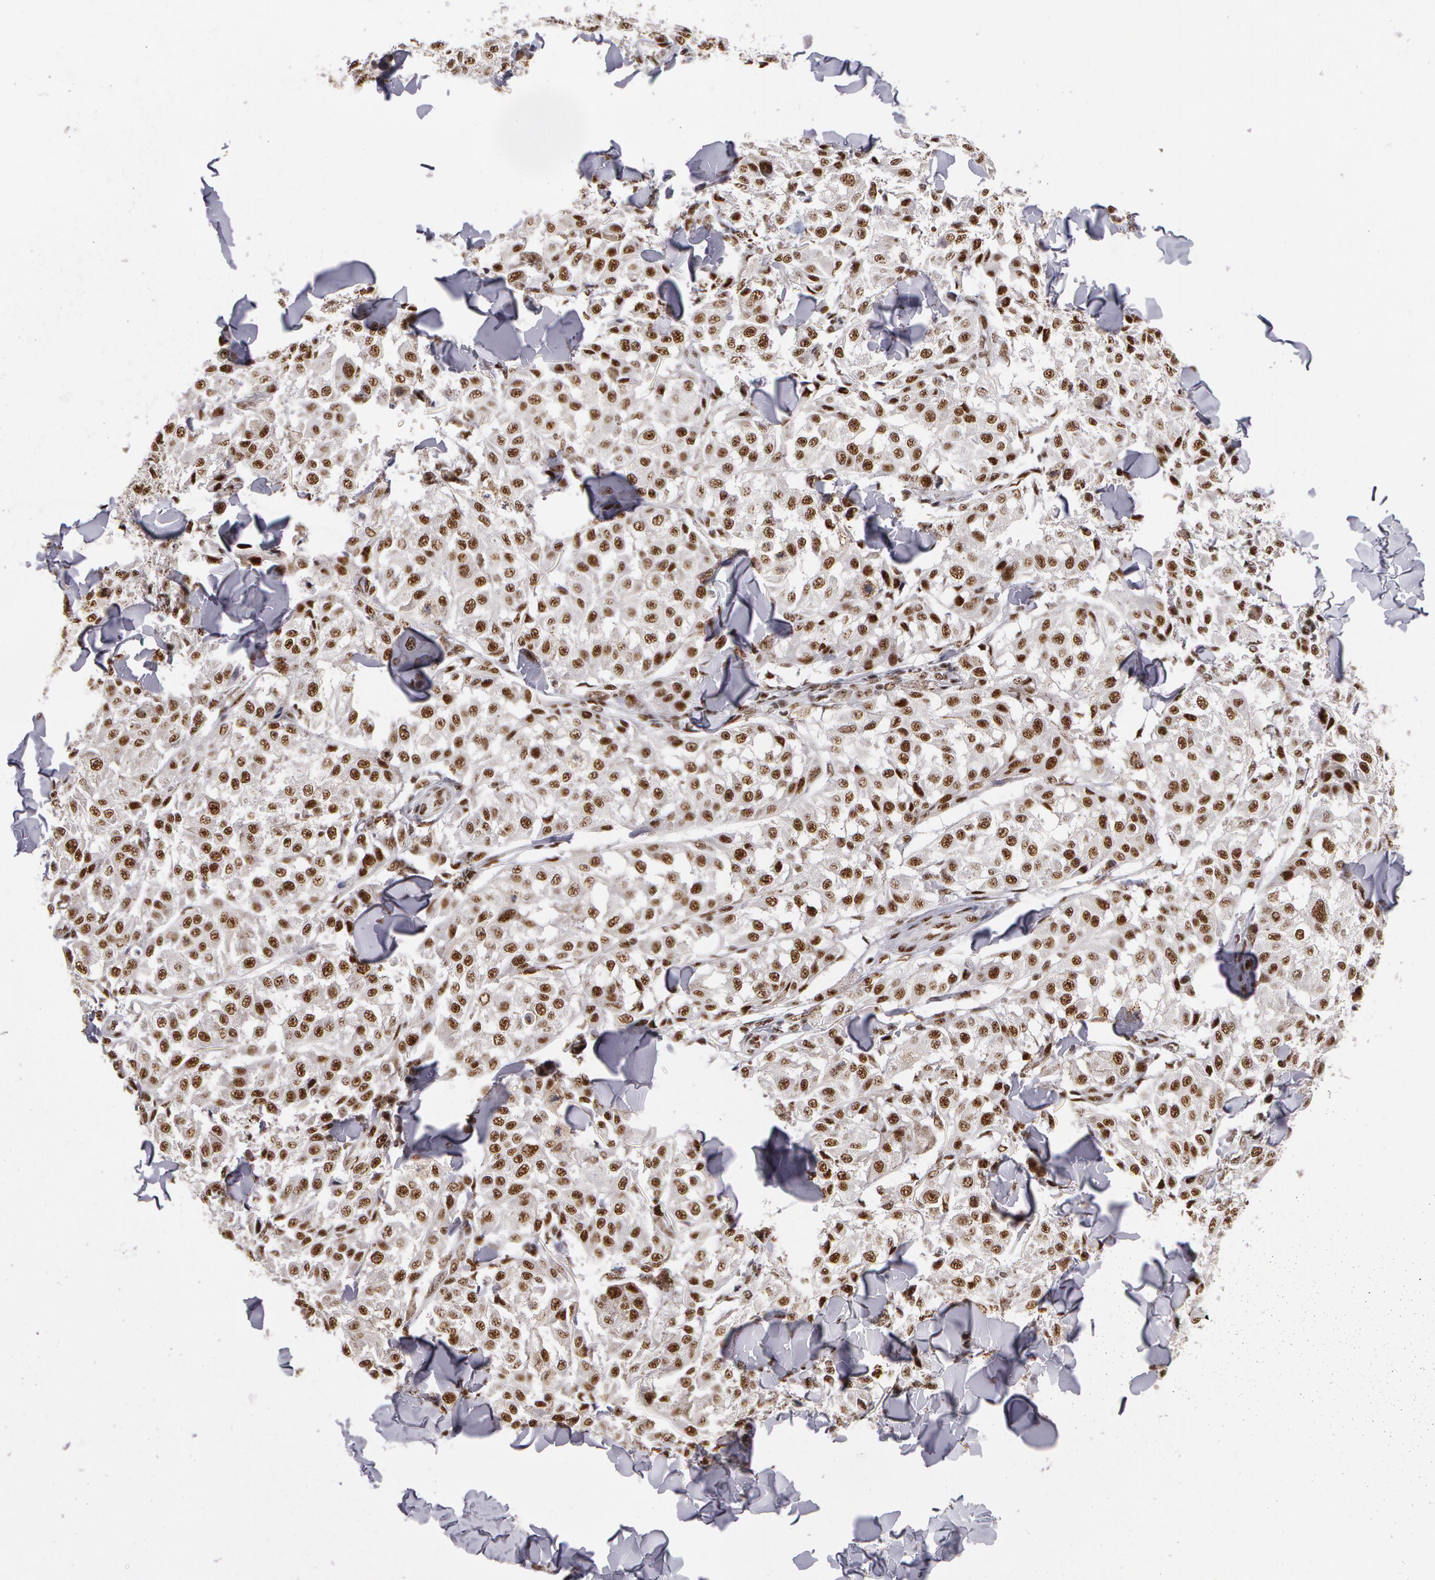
{"staining": {"intensity": "moderate", "quantity": ">75%", "location": "nuclear"}, "tissue": "melanoma", "cell_type": "Tumor cells", "image_type": "cancer", "snomed": [{"axis": "morphology", "description": "Malignant melanoma, NOS"}, {"axis": "topography", "description": "Skin"}], "caption": "The image demonstrates a brown stain indicating the presence of a protein in the nuclear of tumor cells in melanoma. Using DAB (3,3'-diaminobenzidine) (brown) and hematoxylin (blue) stains, captured at high magnification using brightfield microscopy.", "gene": "PNN", "patient": {"sex": "female", "age": 64}}